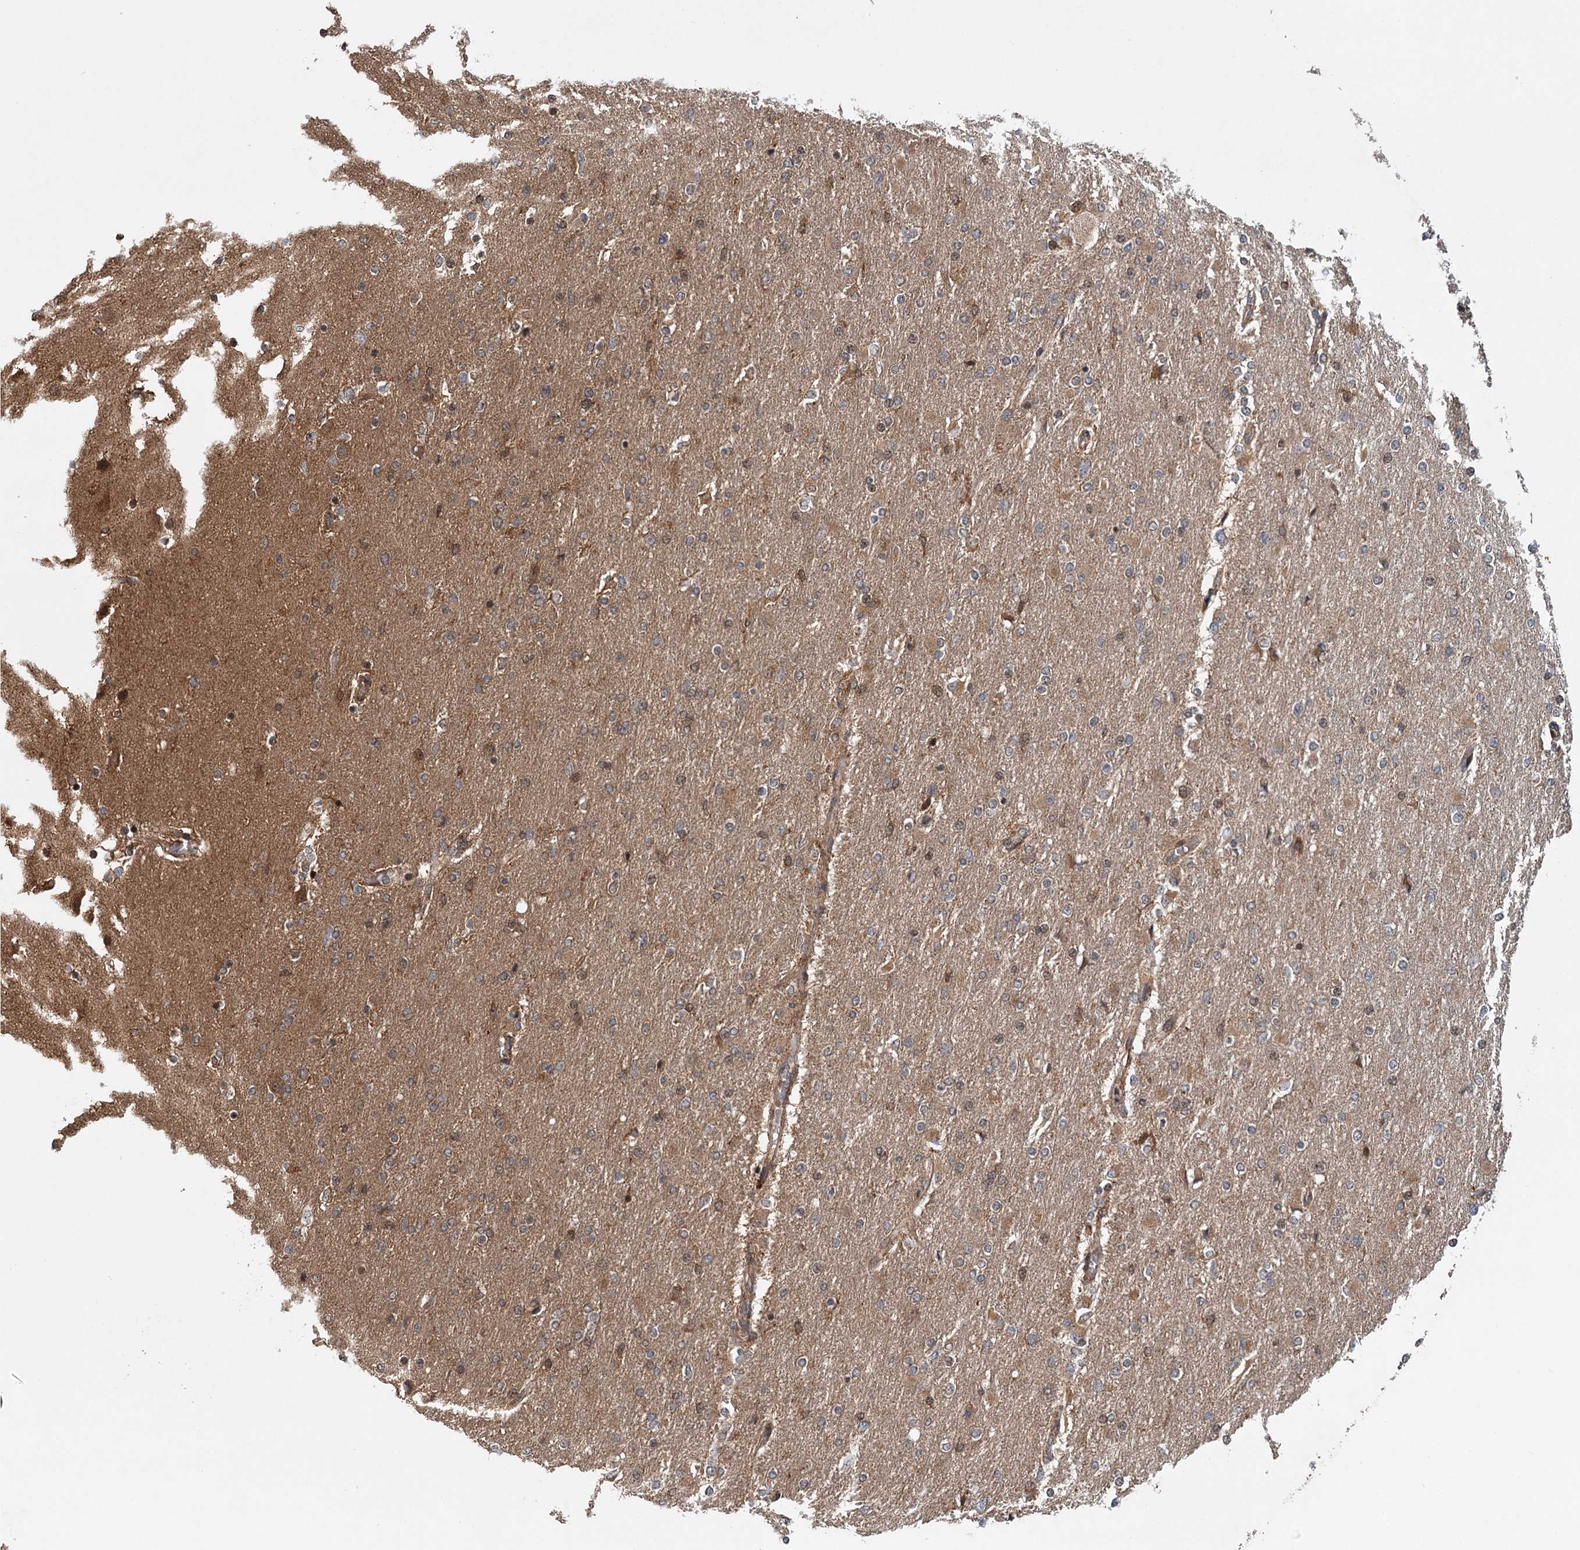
{"staining": {"intensity": "weak", "quantity": "25%-75%", "location": "cytoplasmic/membranous"}, "tissue": "glioma", "cell_type": "Tumor cells", "image_type": "cancer", "snomed": [{"axis": "morphology", "description": "Glioma, malignant, High grade"}, {"axis": "topography", "description": "Cerebral cortex"}], "caption": "Malignant glioma (high-grade) tissue reveals weak cytoplasmic/membranous positivity in approximately 25%-75% of tumor cells", "gene": "INSIG2", "patient": {"sex": "female", "age": 36}}